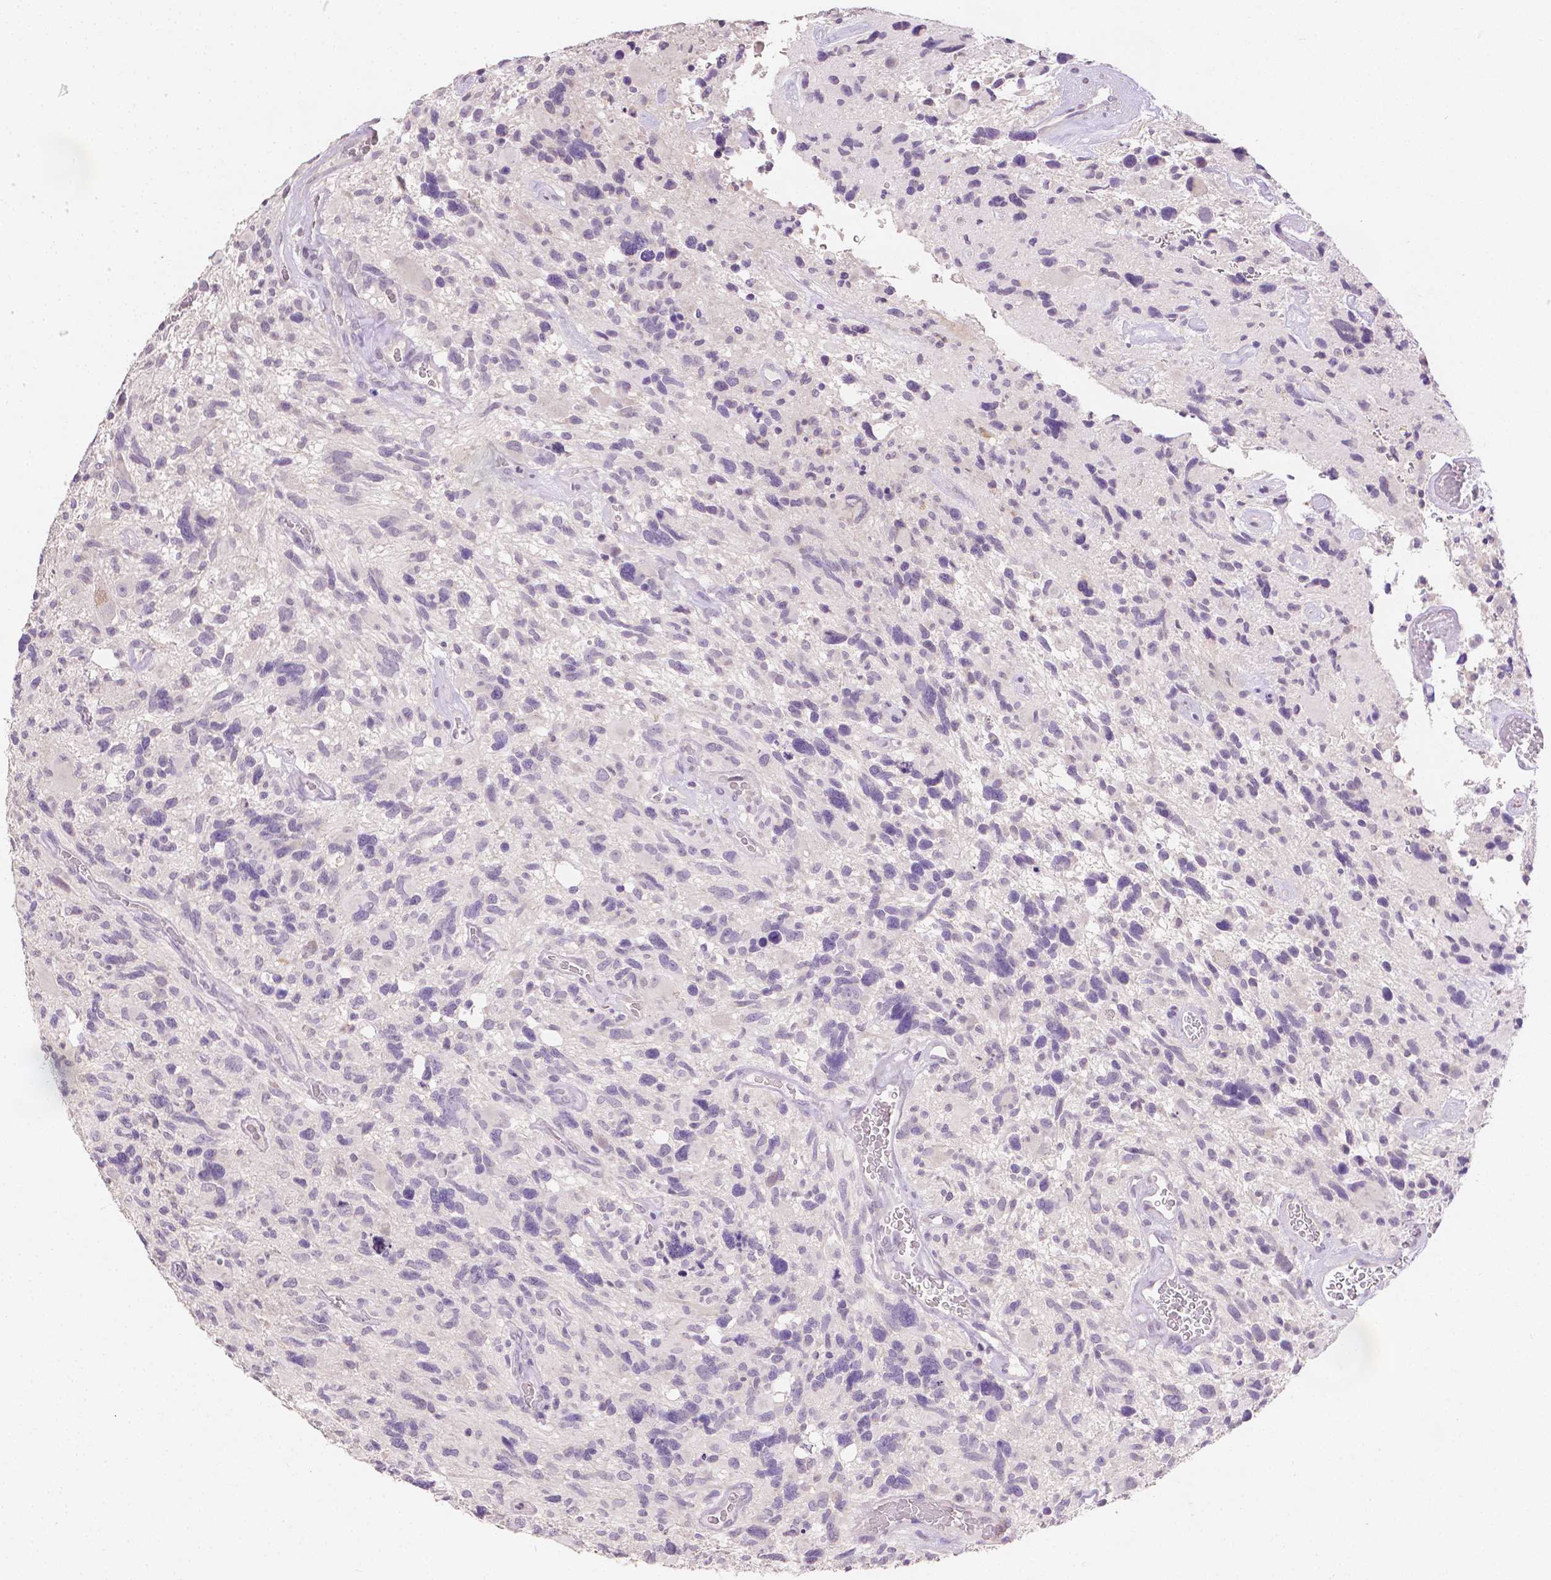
{"staining": {"intensity": "negative", "quantity": "none", "location": "none"}, "tissue": "glioma", "cell_type": "Tumor cells", "image_type": "cancer", "snomed": [{"axis": "morphology", "description": "Glioma, malignant, High grade"}, {"axis": "topography", "description": "Brain"}], "caption": "Immunohistochemistry image of human malignant glioma (high-grade) stained for a protein (brown), which displays no staining in tumor cells. The staining is performed using DAB brown chromogen with nuclei counter-stained in using hematoxylin.", "gene": "TGM1", "patient": {"sex": "male", "age": 49}}